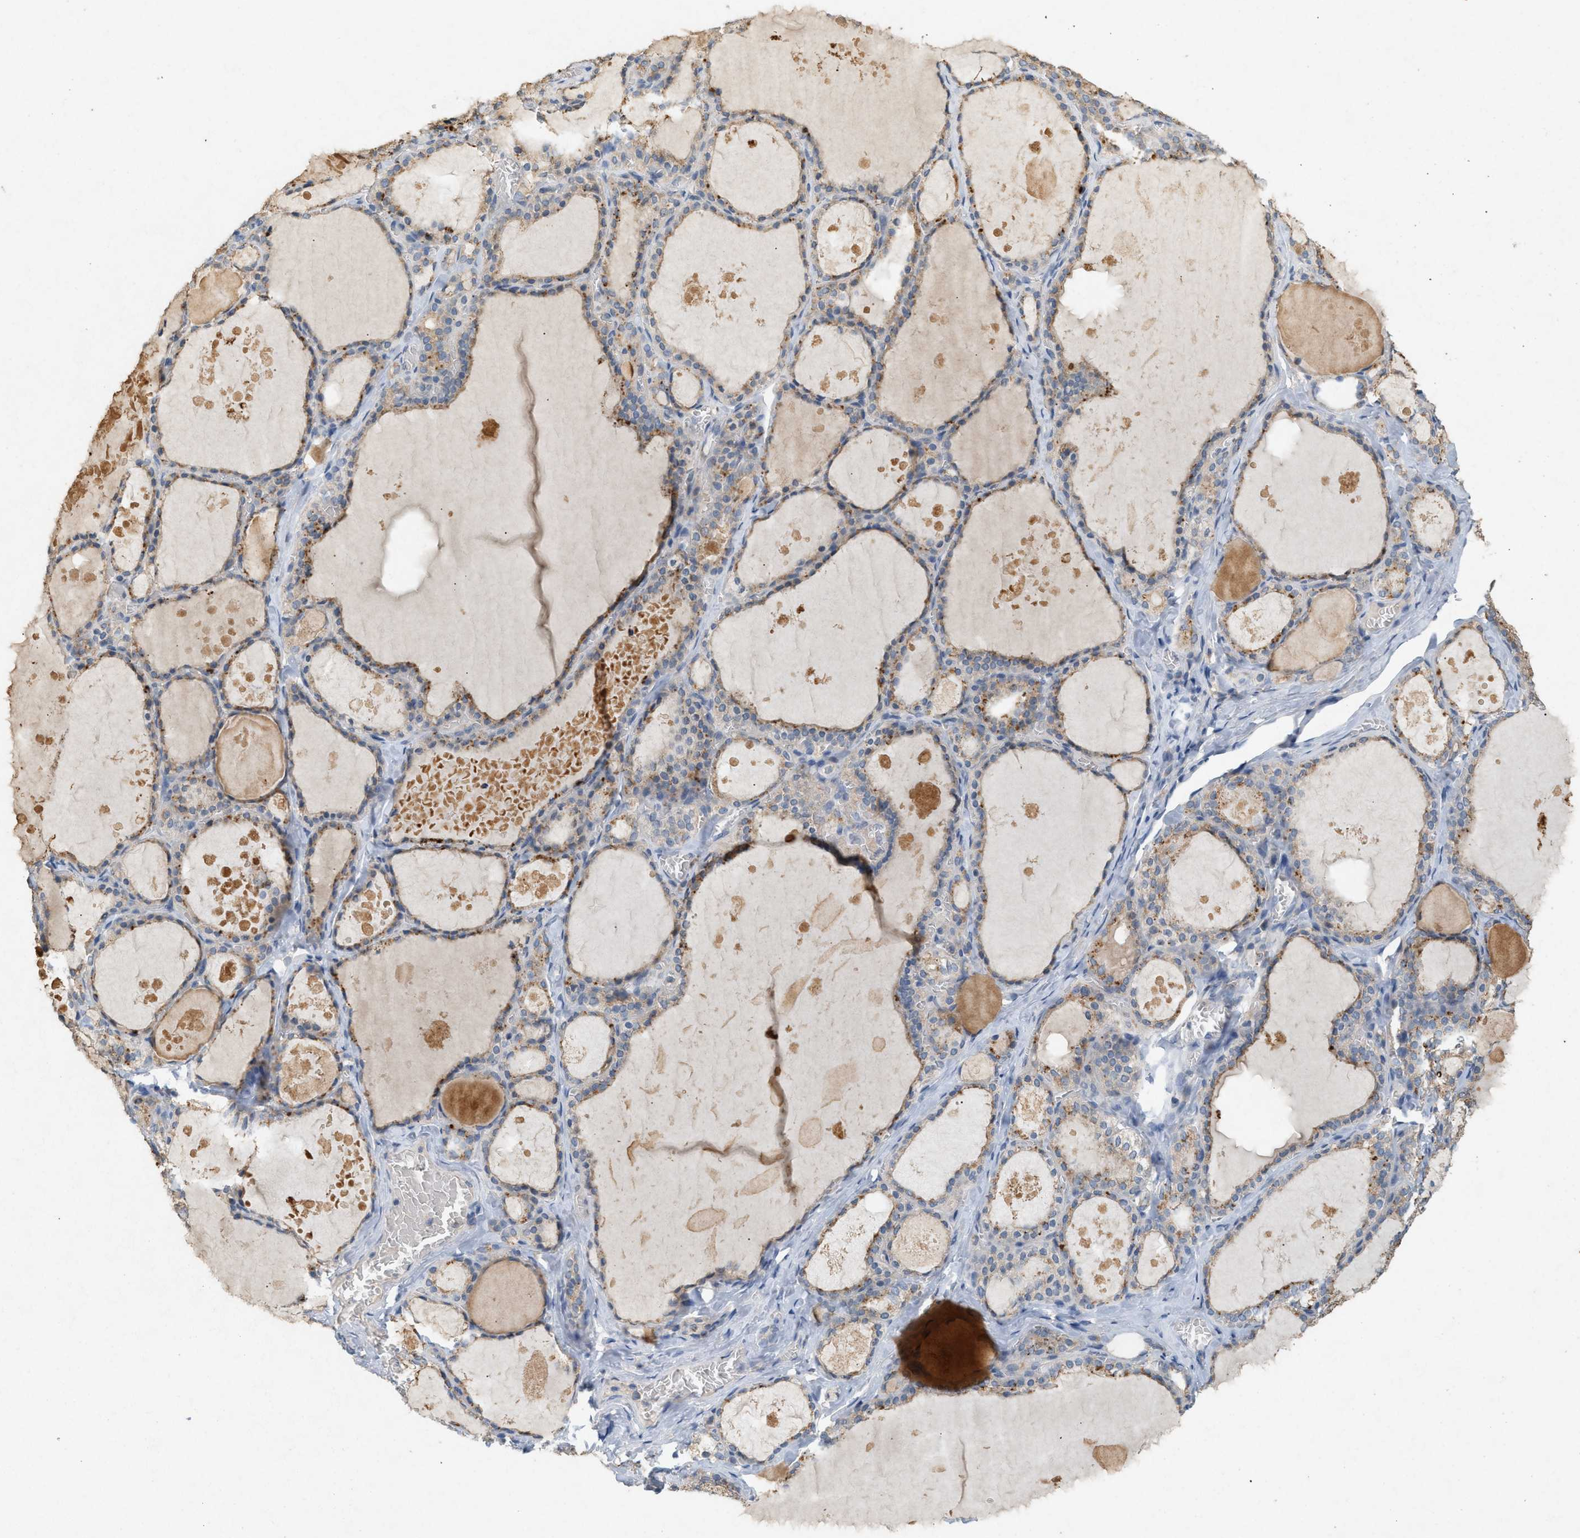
{"staining": {"intensity": "moderate", "quantity": "25%-75%", "location": "cytoplasmic/membranous"}, "tissue": "thyroid gland", "cell_type": "Glandular cells", "image_type": "normal", "snomed": [{"axis": "morphology", "description": "Normal tissue, NOS"}, {"axis": "topography", "description": "Thyroid gland"}], "caption": "High-power microscopy captured an immunohistochemistry (IHC) histopathology image of unremarkable thyroid gland, revealing moderate cytoplasmic/membranous expression in approximately 25%-75% of glandular cells. Ihc stains the protein in brown and the nuclei are stained blue.", "gene": "DCAF7", "patient": {"sex": "male", "age": 56}}